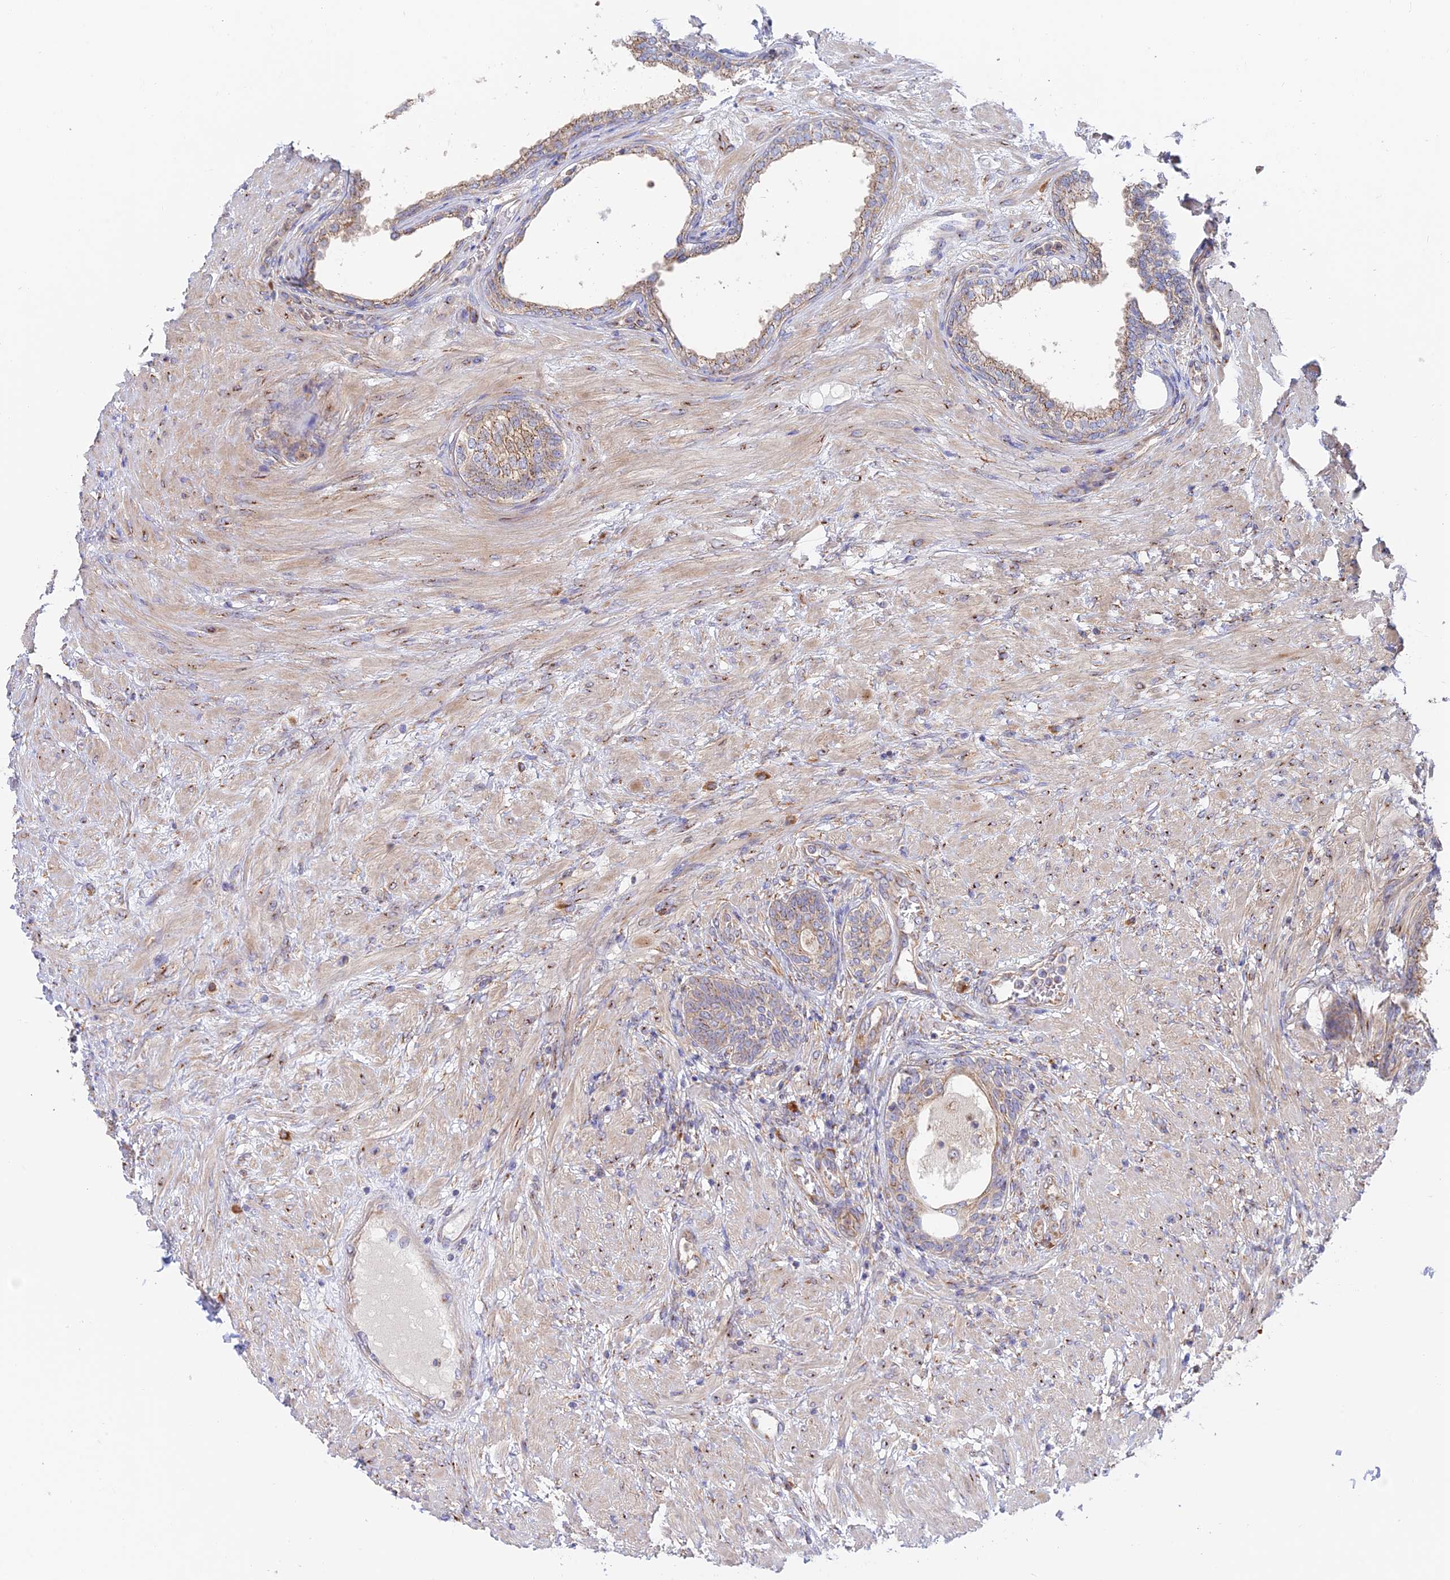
{"staining": {"intensity": "strong", "quantity": ">75%", "location": "cytoplasmic/membranous"}, "tissue": "prostate", "cell_type": "Glandular cells", "image_type": "normal", "snomed": [{"axis": "morphology", "description": "Normal tissue, NOS"}, {"axis": "topography", "description": "Prostate"}], "caption": "Immunohistochemistry histopathology image of unremarkable prostate stained for a protein (brown), which shows high levels of strong cytoplasmic/membranous expression in approximately >75% of glandular cells.", "gene": "GOLGA3", "patient": {"sex": "male", "age": 76}}